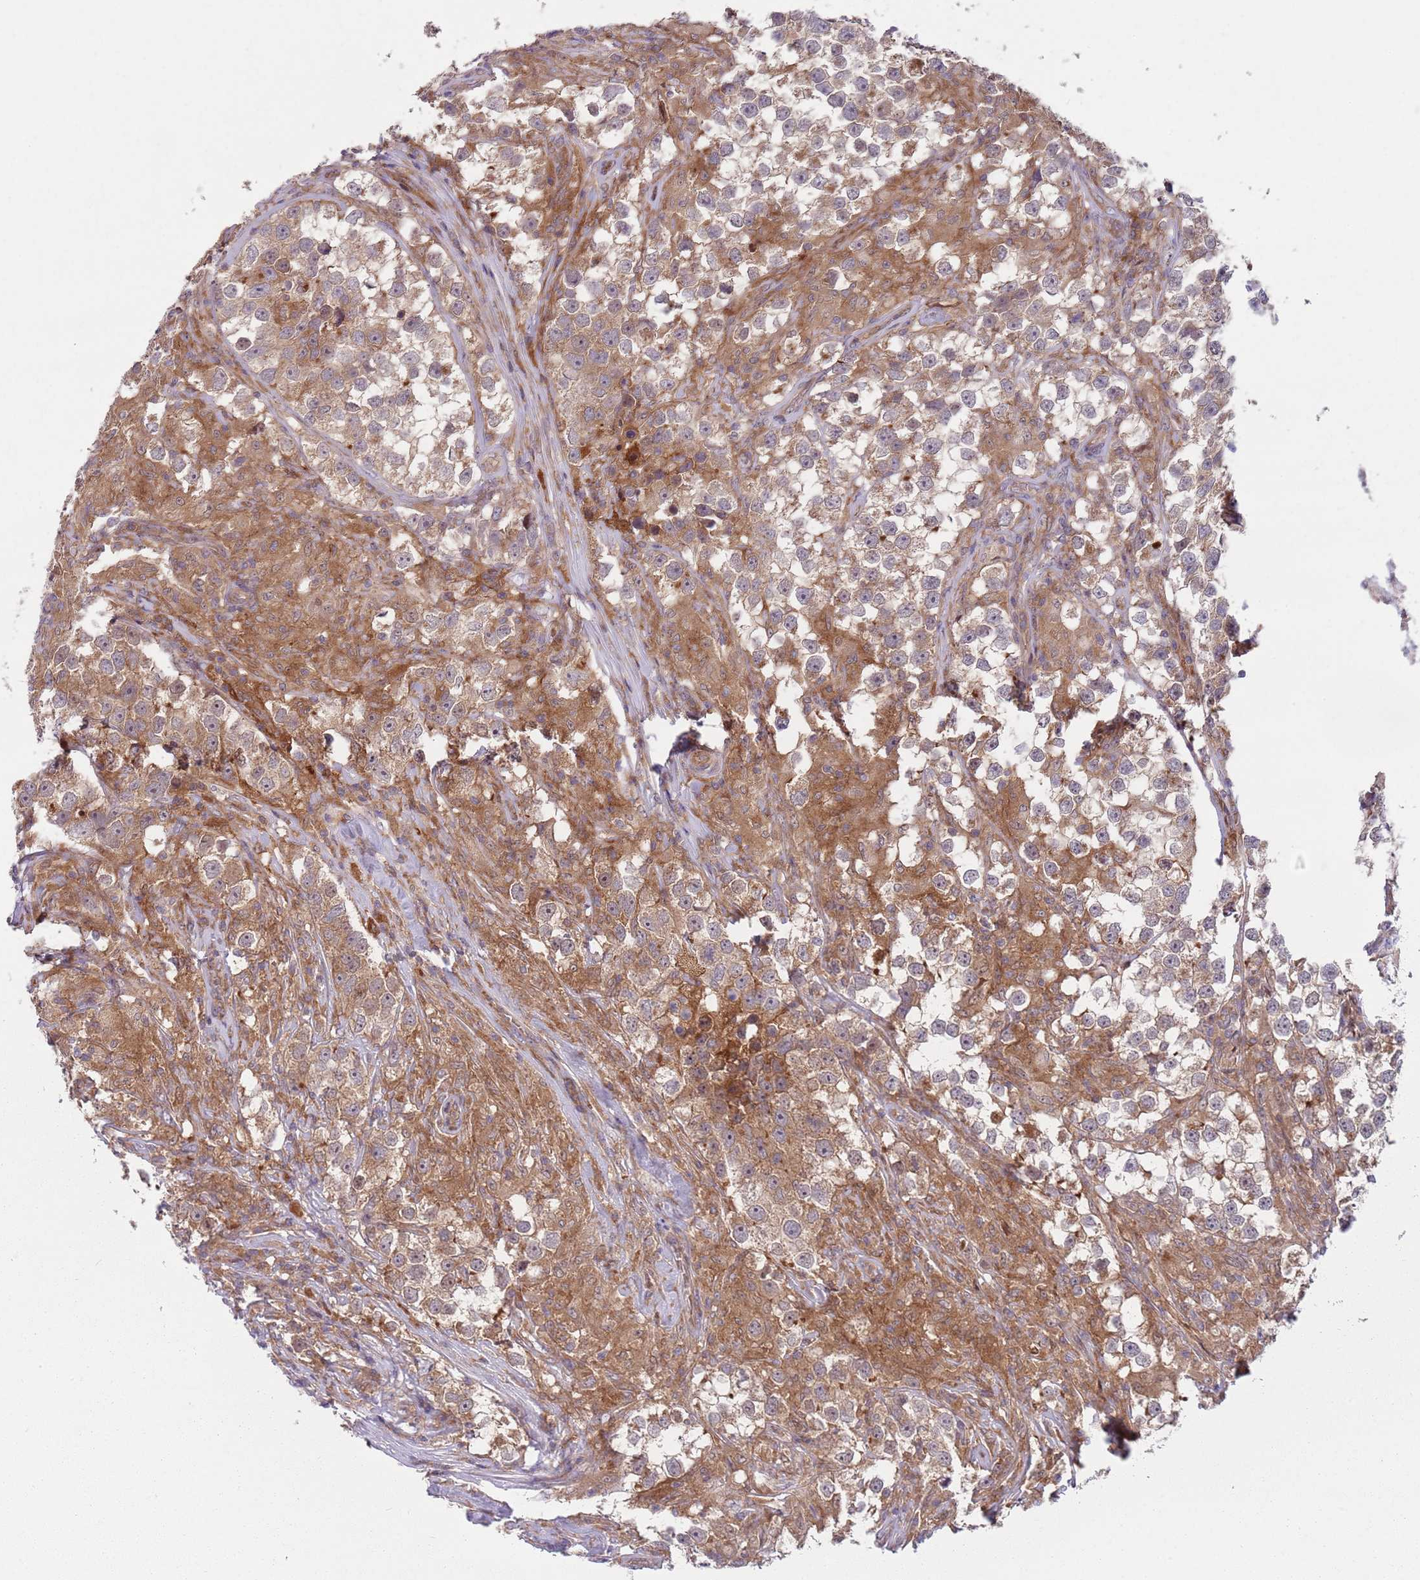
{"staining": {"intensity": "weak", "quantity": "<25%", "location": "cytoplasmic/membranous"}, "tissue": "testis cancer", "cell_type": "Tumor cells", "image_type": "cancer", "snomed": [{"axis": "morphology", "description": "Seminoma, NOS"}, {"axis": "topography", "description": "Testis"}], "caption": "IHC micrograph of human seminoma (testis) stained for a protein (brown), which reveals no expression in tumor cells.", "gene": "GGA1", "patient": {"sex": "male", "age": 46}}